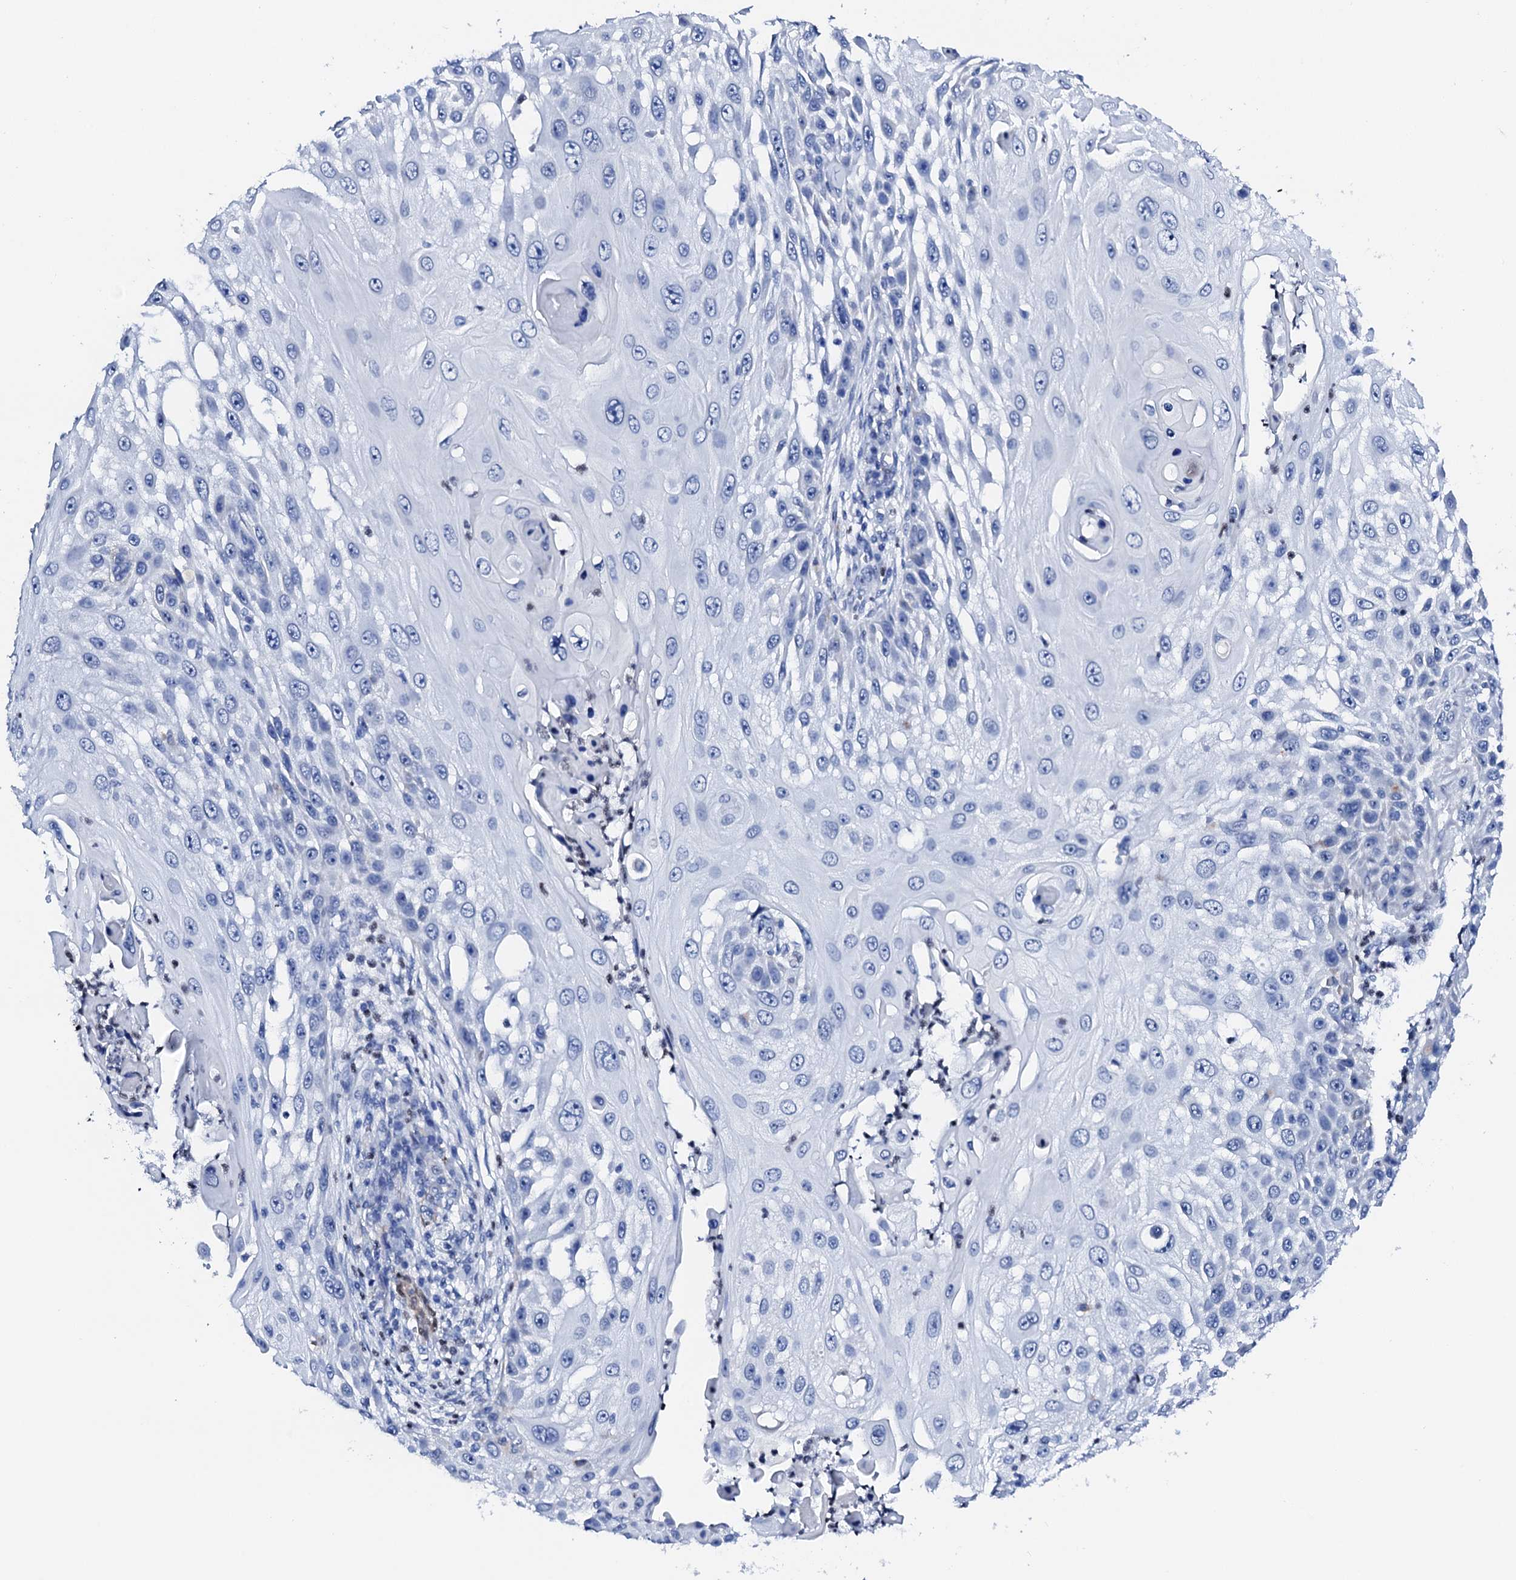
{"staining": {"intensity": "negative", "quantity": "none", "location": "none"}, "tissue": "skin cancer", "cell_type": "Tumor cells", "image_type": "cancer", "snomed": [{"axis": "morphology", "description": "Squamous cell carcinoma, NOS"}, {"axis": "topography", "description": "Skin"}], "caption": "This micrograph is of skin cancer (squamous cell carcinoma) stained with IHC to label a protein in brown with the nuclei are counter-stained blue. There is no expression in tumor cells. Brightfield microscopy of immunohistochemistry stained with DAB (brown) and hematoxylin (blue), captured at high magnification.", "gene": "NRIP2", "patient": {"sex": "female", "age": 44}}